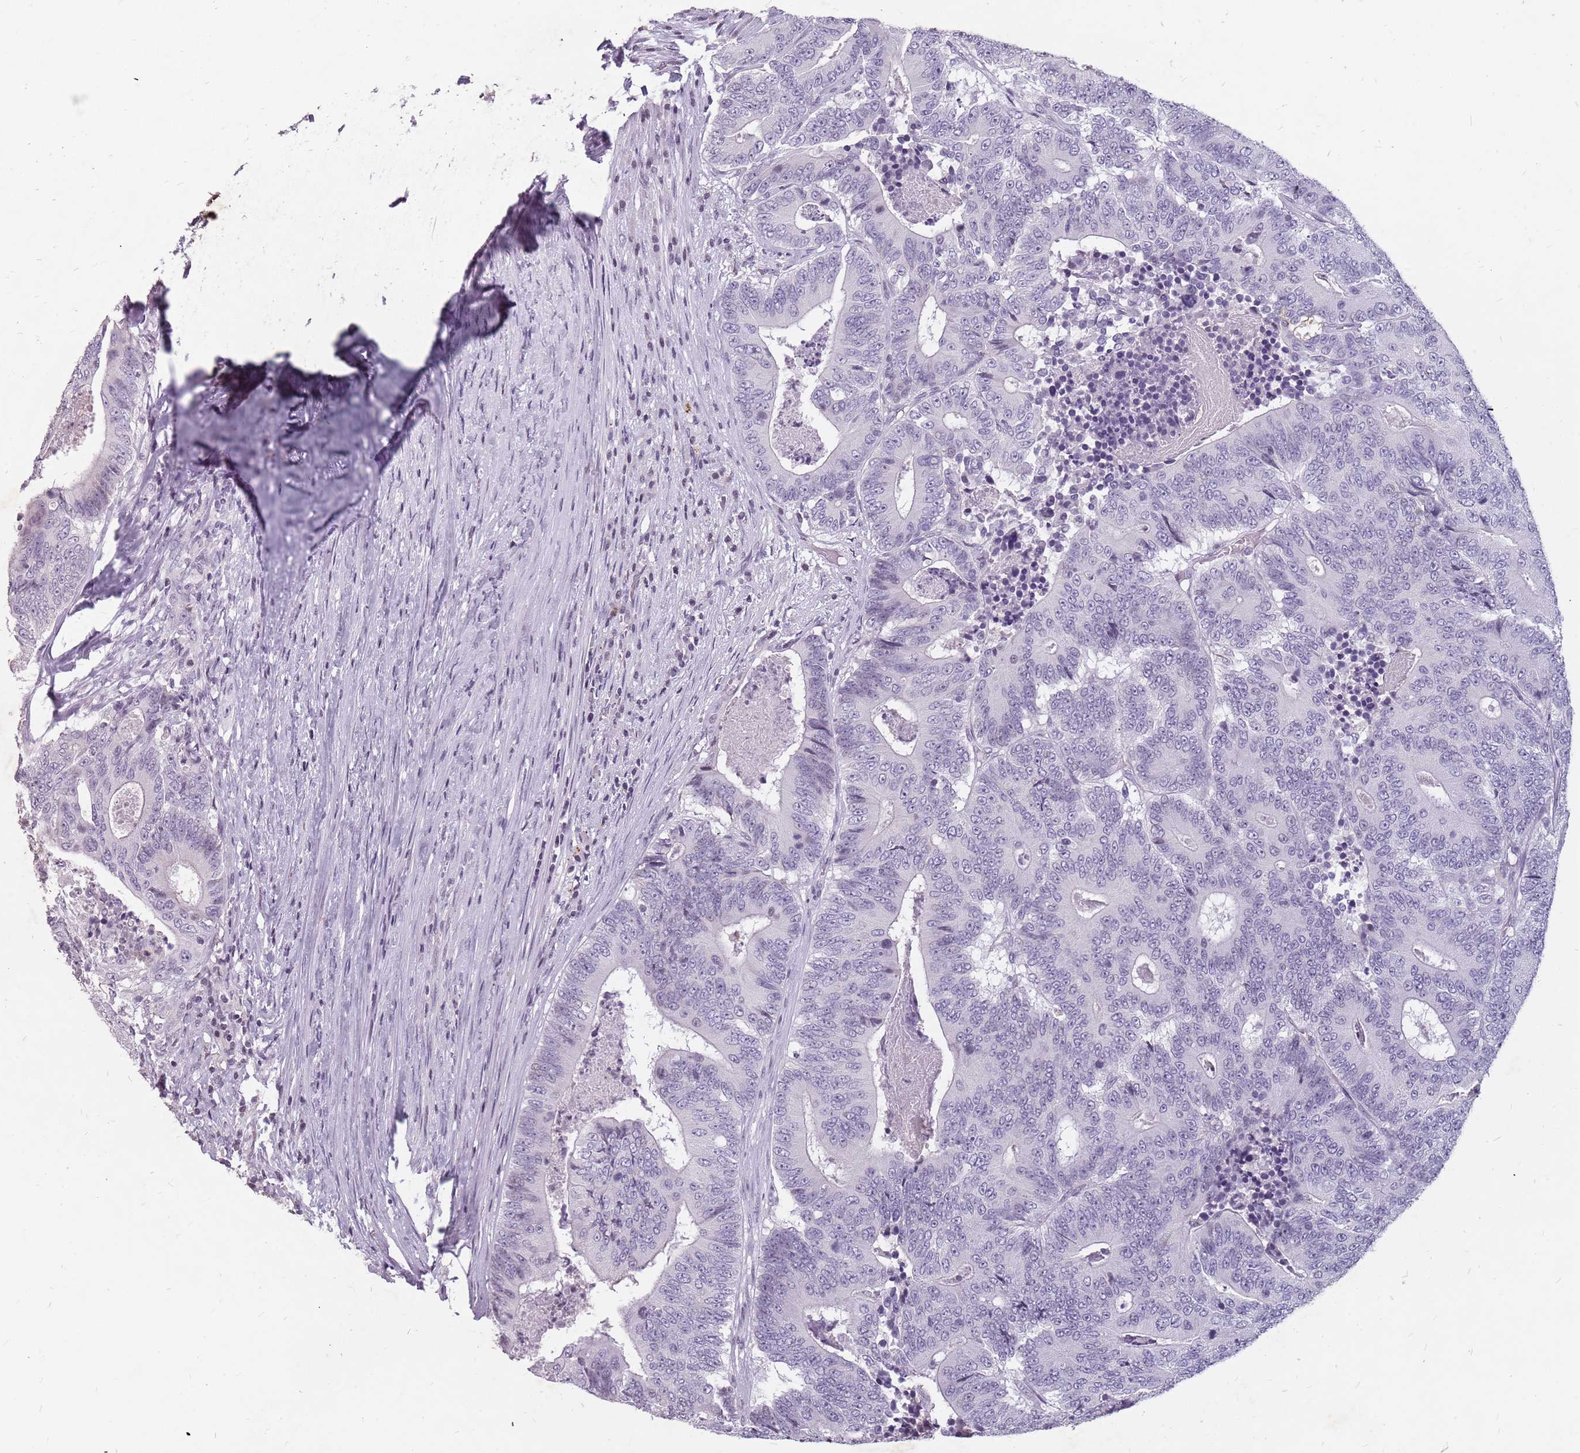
{"staining": {"intensity": "negative", "quantity": "none", "location": "none"}, "tissue": "colorectal cancer", "cell_type": "Tumor cells", "image_type": "cancer", "snomed": [{"axis": "morphology", "description": "Adenocarcinoma, NOS"}, {"axis": "topography", "description": "Colon"}], "caption": "An immunohistochemistry (IHC) micrograph of colorectal cancer is shown. There is no staining in tumor cells of colorectal cancer.", "gene": "NEK6", "patient": {"sex": "male", "age": 83}}